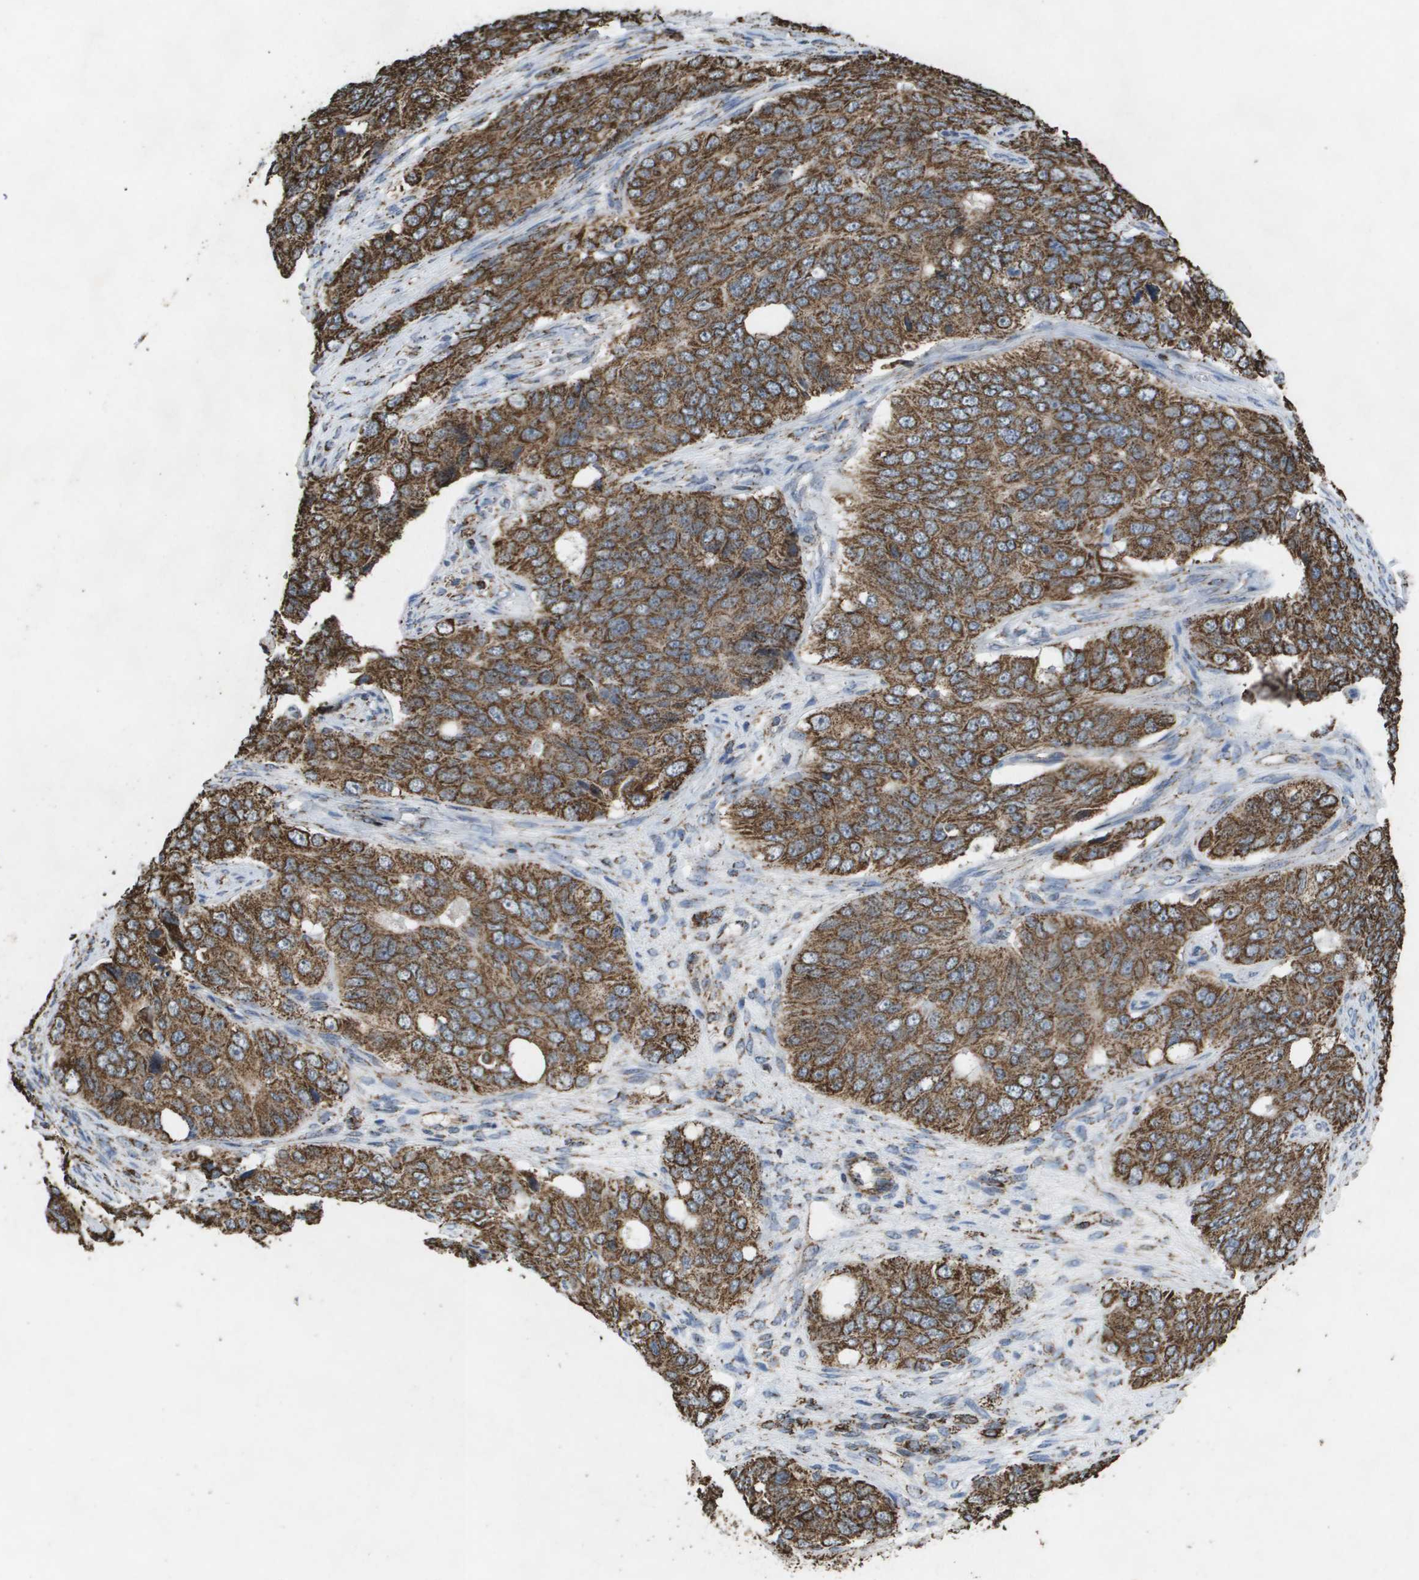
{"staining": {"intensity": "moderate", "quantity": ">75%", "location": "cytoplasmic/membranous"}, "tissue": "ovarian cancer", "cell_type": "Tumor cells", "image_type": "cancer", "snomed": [{"axis": "morphology", "description": "Carcinoma, endometroid"}, {"axis": "topography", "description": "Ovary"}], "caption": "Immunohistochemistry (DAB) staining of human endometroid carcinoma (ovarian) shows moderate cytoplasmic/membranous protein expression in about >75% of tumor cells.", "gene": "HSPE1", "patient": {"sex": "female", "age": 51}}